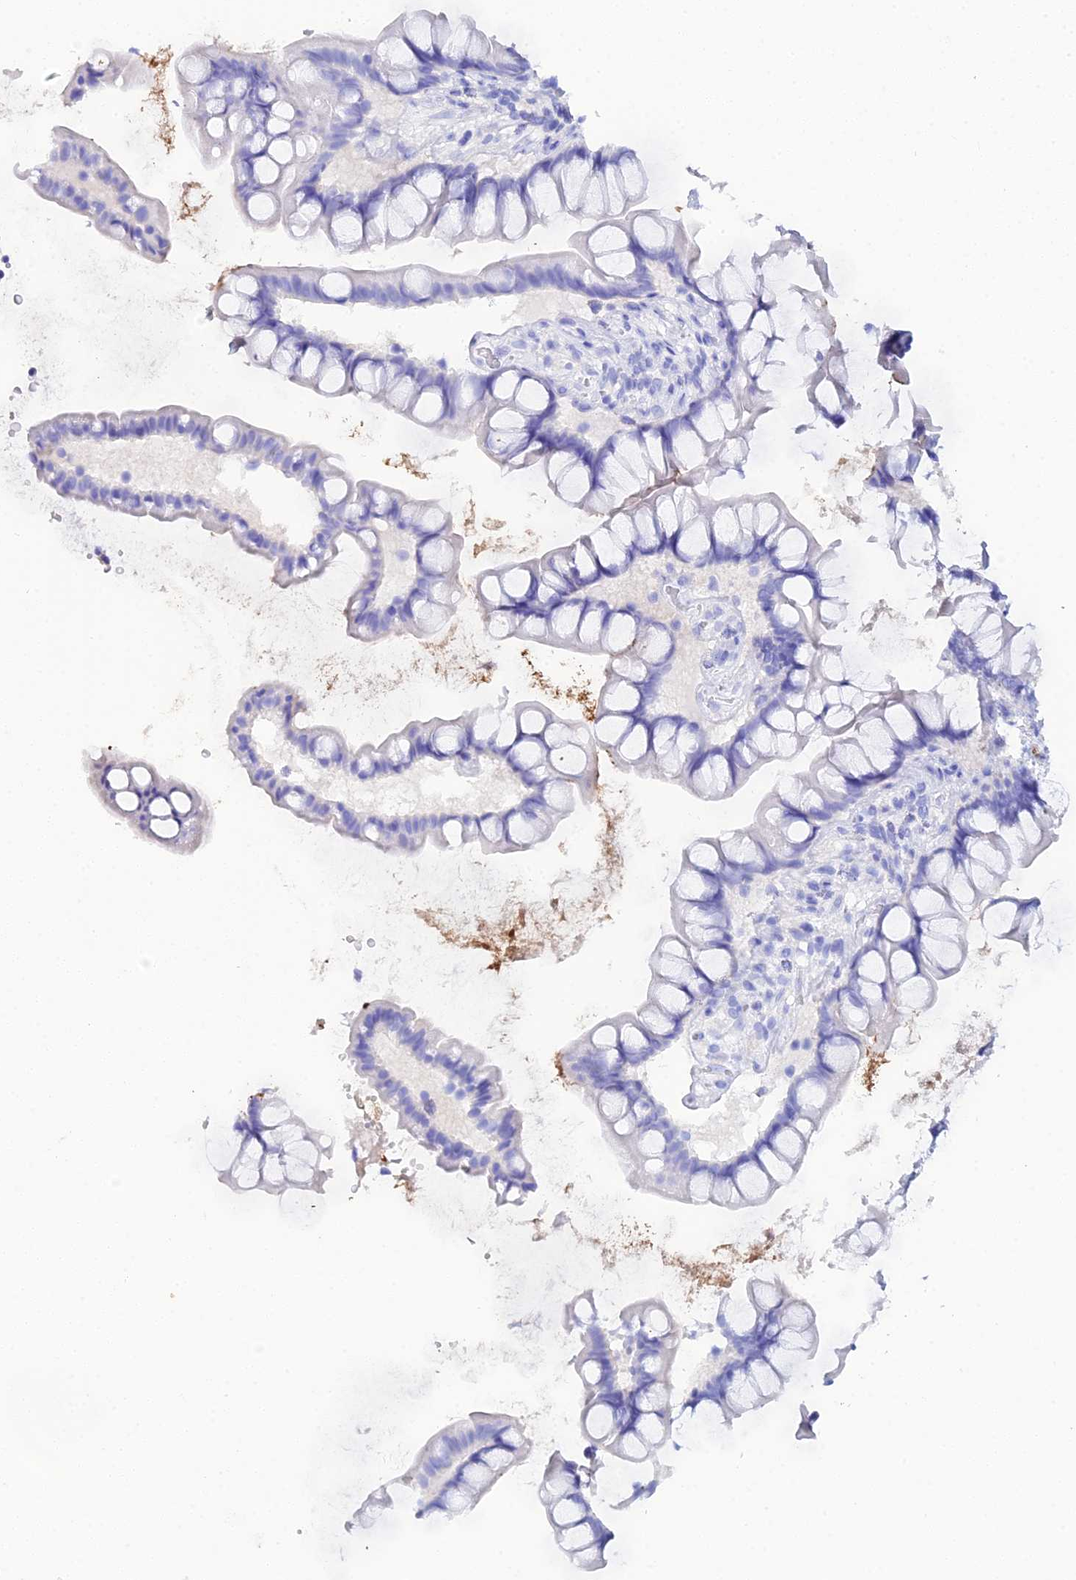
{"staining": {"intensity": "negative", "quantity": "none", "location": "none"}, "tissue": "small intestine", "cell_type": "Glandular cells", "image_type": "normal", "snomed": [{"axis": "morphology", "description": "Normal tissue, NOS"}, {"axis": "topography", "description": "Small intestine"}], "caption": "Glandular cells show no significant expression in normal small intestine. (DAB immunohistochemistry (IHC) visualized using brightfield microscopy, high magnification).", "gene": "CELA3A", "patient": {"sex": "male", "age": 70}}